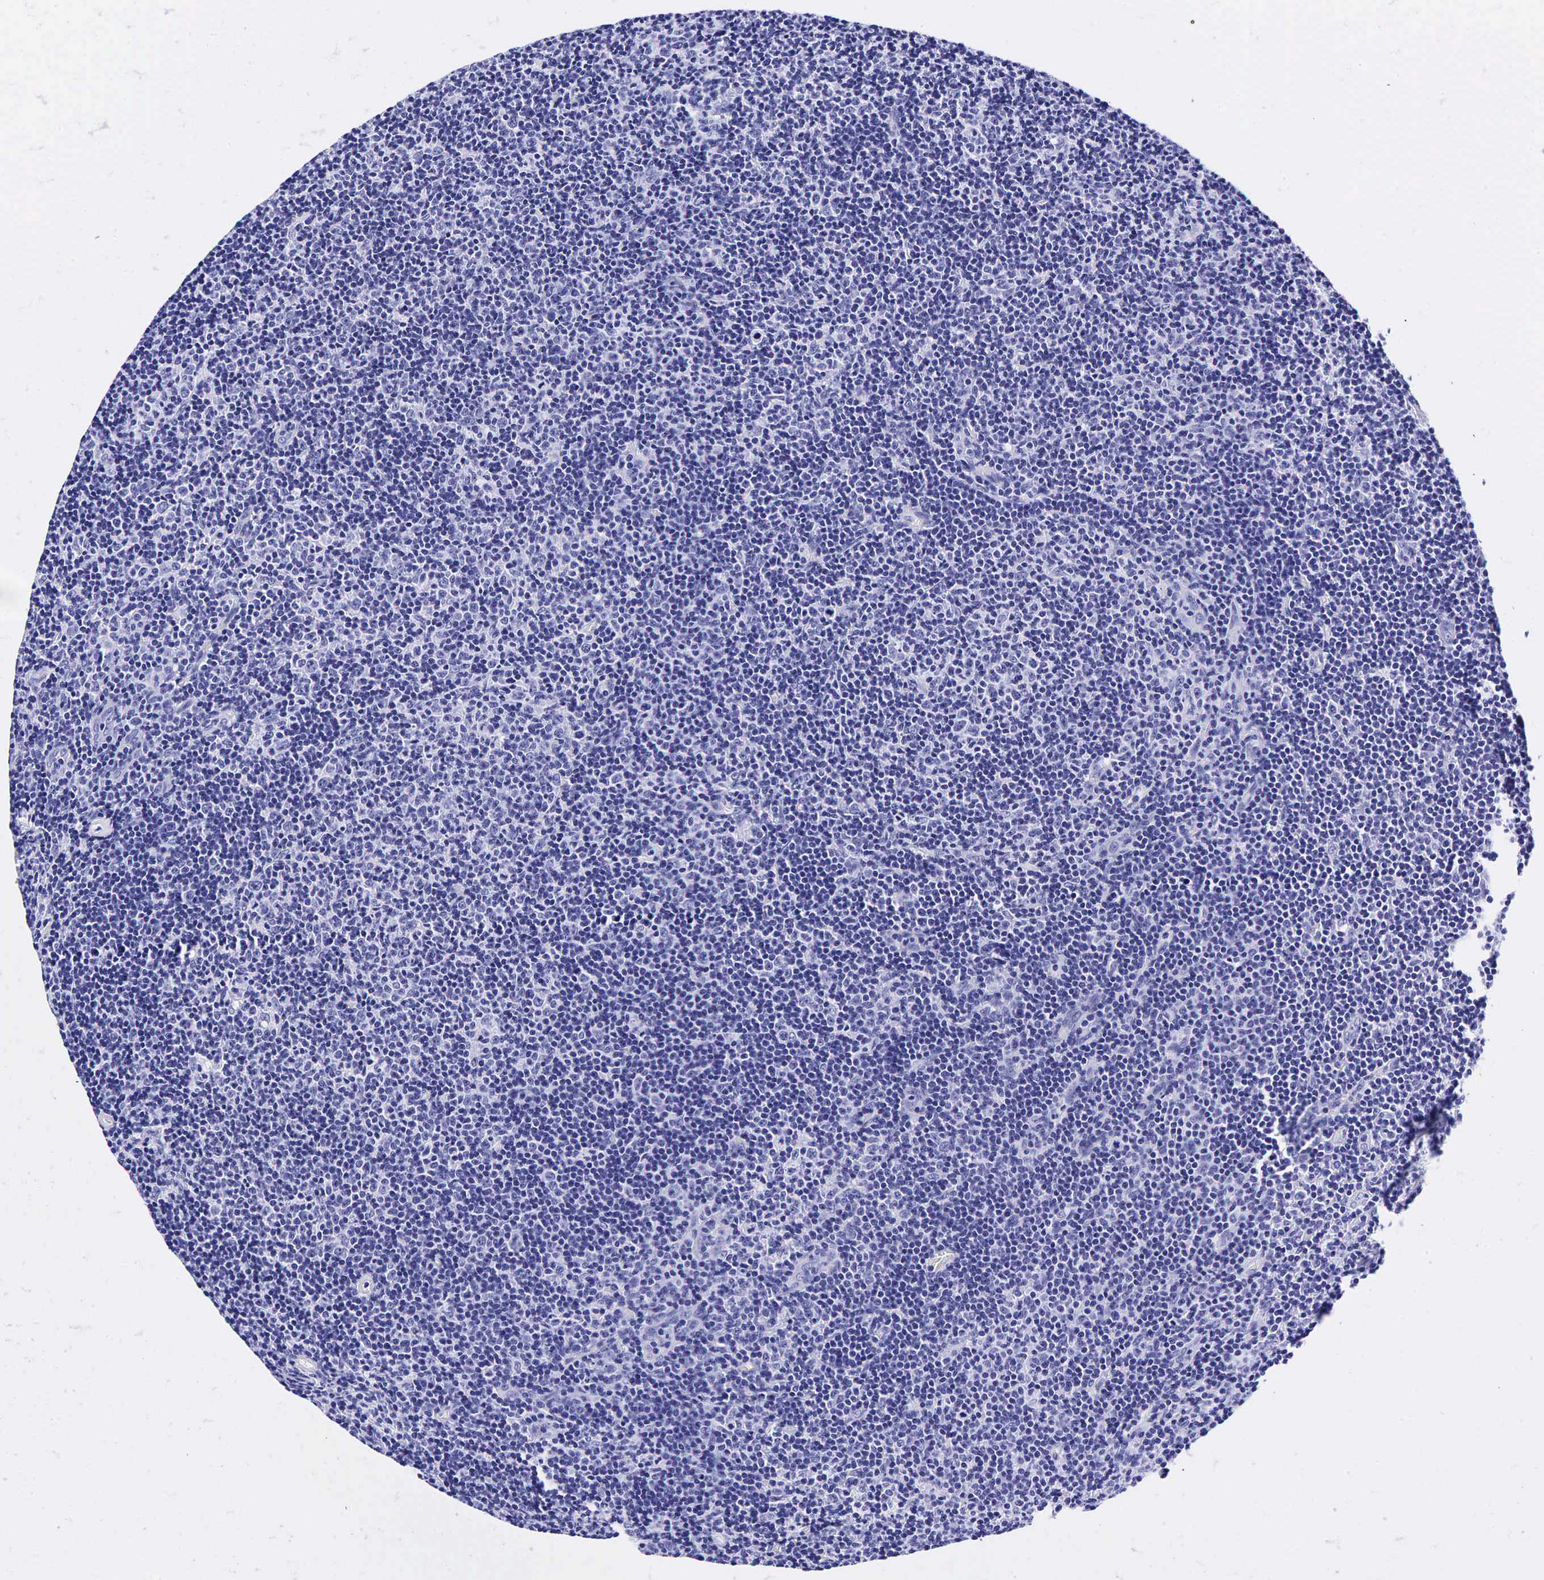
{"staining": {"intensity": "negative", "quantity": "none", "location": "none"}, "tissue": "lymphoma", "cell_type": "Tumor cells", "image_type": "cancer", "snomed": [{"axis": "morphology", "description": "Malignant lymphoma, non-Hodgkin's type, Low grade"}, {"axis": "topography", "description": "Lymph node"}], "caption": "This is an immunohistochemistry histopathology image of human low-grade malignant lymphoma, non-Hodgkin's type. There is no expression in tumor cells.", "gene": "GAST", "patient": {"sex": "male", "age": 49}}